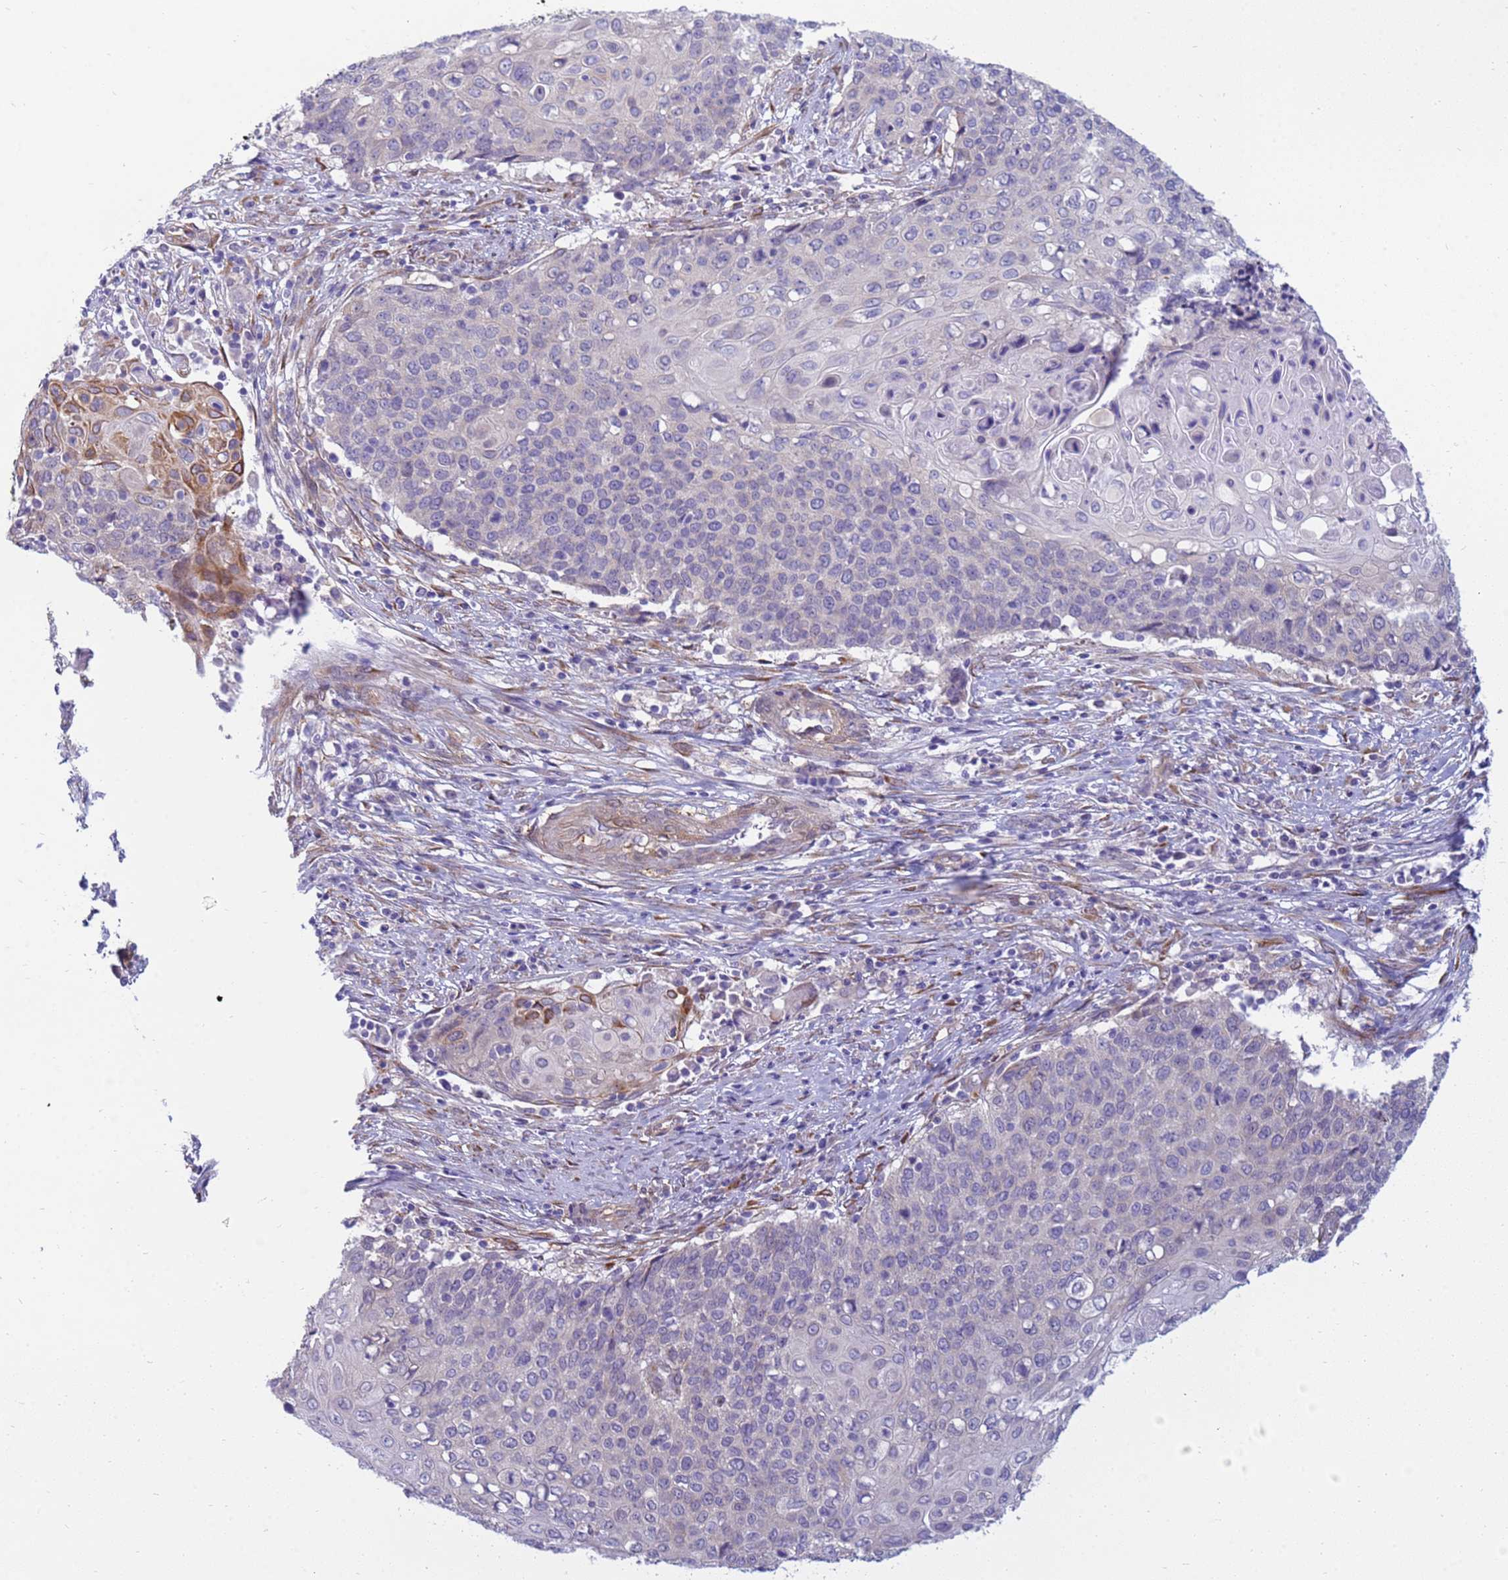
{"staining": {"intensity": "negative", "quantity": "none", "location": "none"}, "tissue": "cervical cancer", "cell_type": "Tumor cells", "image_type": "cancer", "snomed": [{"axis": "morphology", "description": "Squamous cell carcinoma, NOS"}, {"axis": "topography", "description": "Cervix"}], "caption": "Histopathology image shows no protein positivity in tumor cells of cervical cancer (squamous cell carcinoma) tissue.", "gene": "TRPC6", "patient": {"sex": "female", "age": 39}}